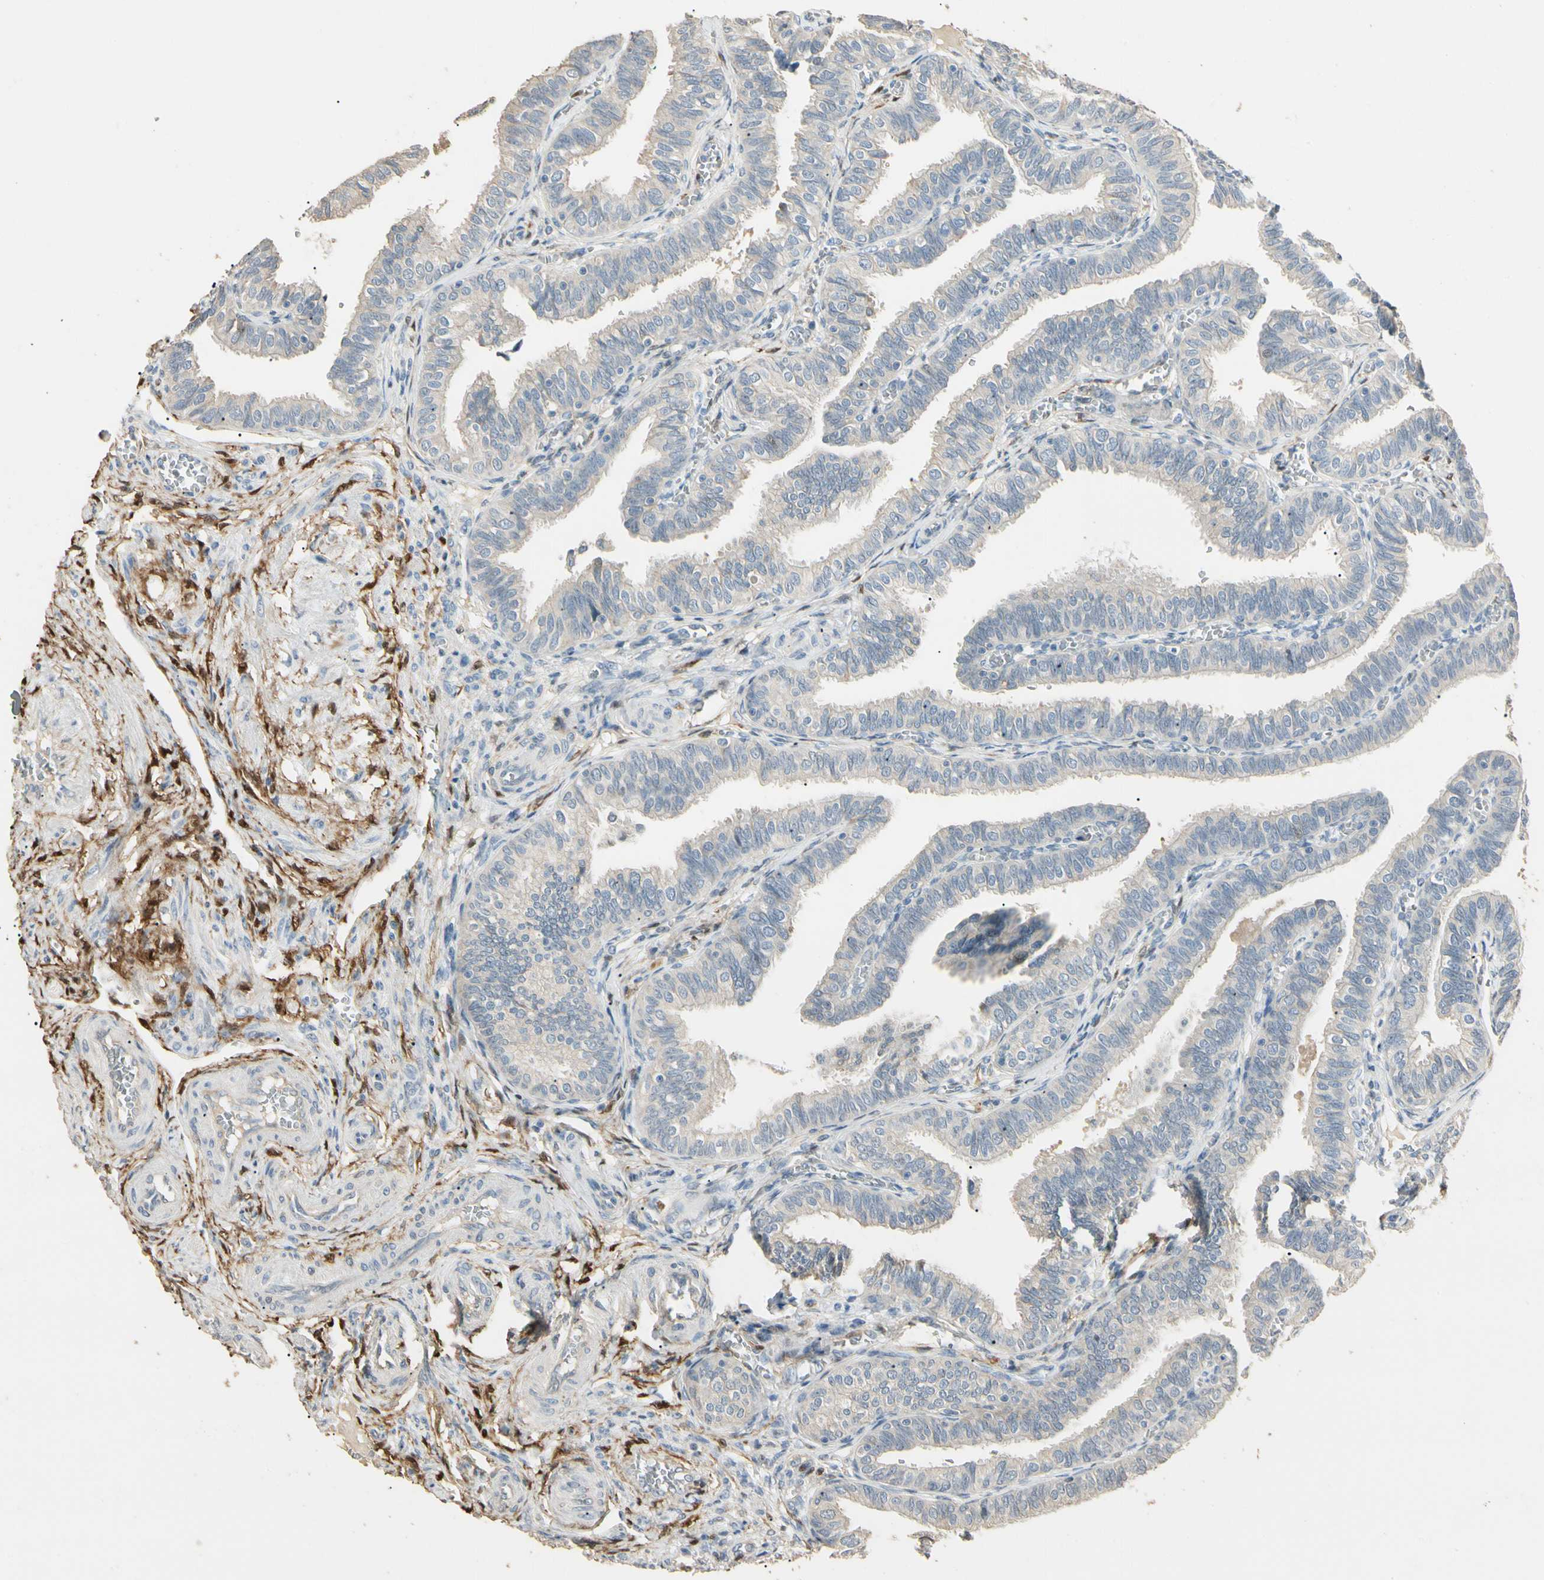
{"staining": {"intensity": "weak", "quantity": "<25%", "location": "cytoplasmic/membranous"}, "tissue": "fallopian tube", "cell_type": "Glandular cells", "image_type": "normal", "snomed": [{"axis": "morphology", "description": "Normal tissue, NOS"}, {"axis": "topography", "description": "Fallopian tube"}], "caption": "A micrograph of fallopian tube stained for a protein reveals no brown staining in glandular cells. The staining is performed using DAB (3,3'-diaminobenzidine) brown chromogen with nuclei counter-stained in using hematoxylin.", "gene": "GNE", "patient": {"sex": "female", "age": 46}}